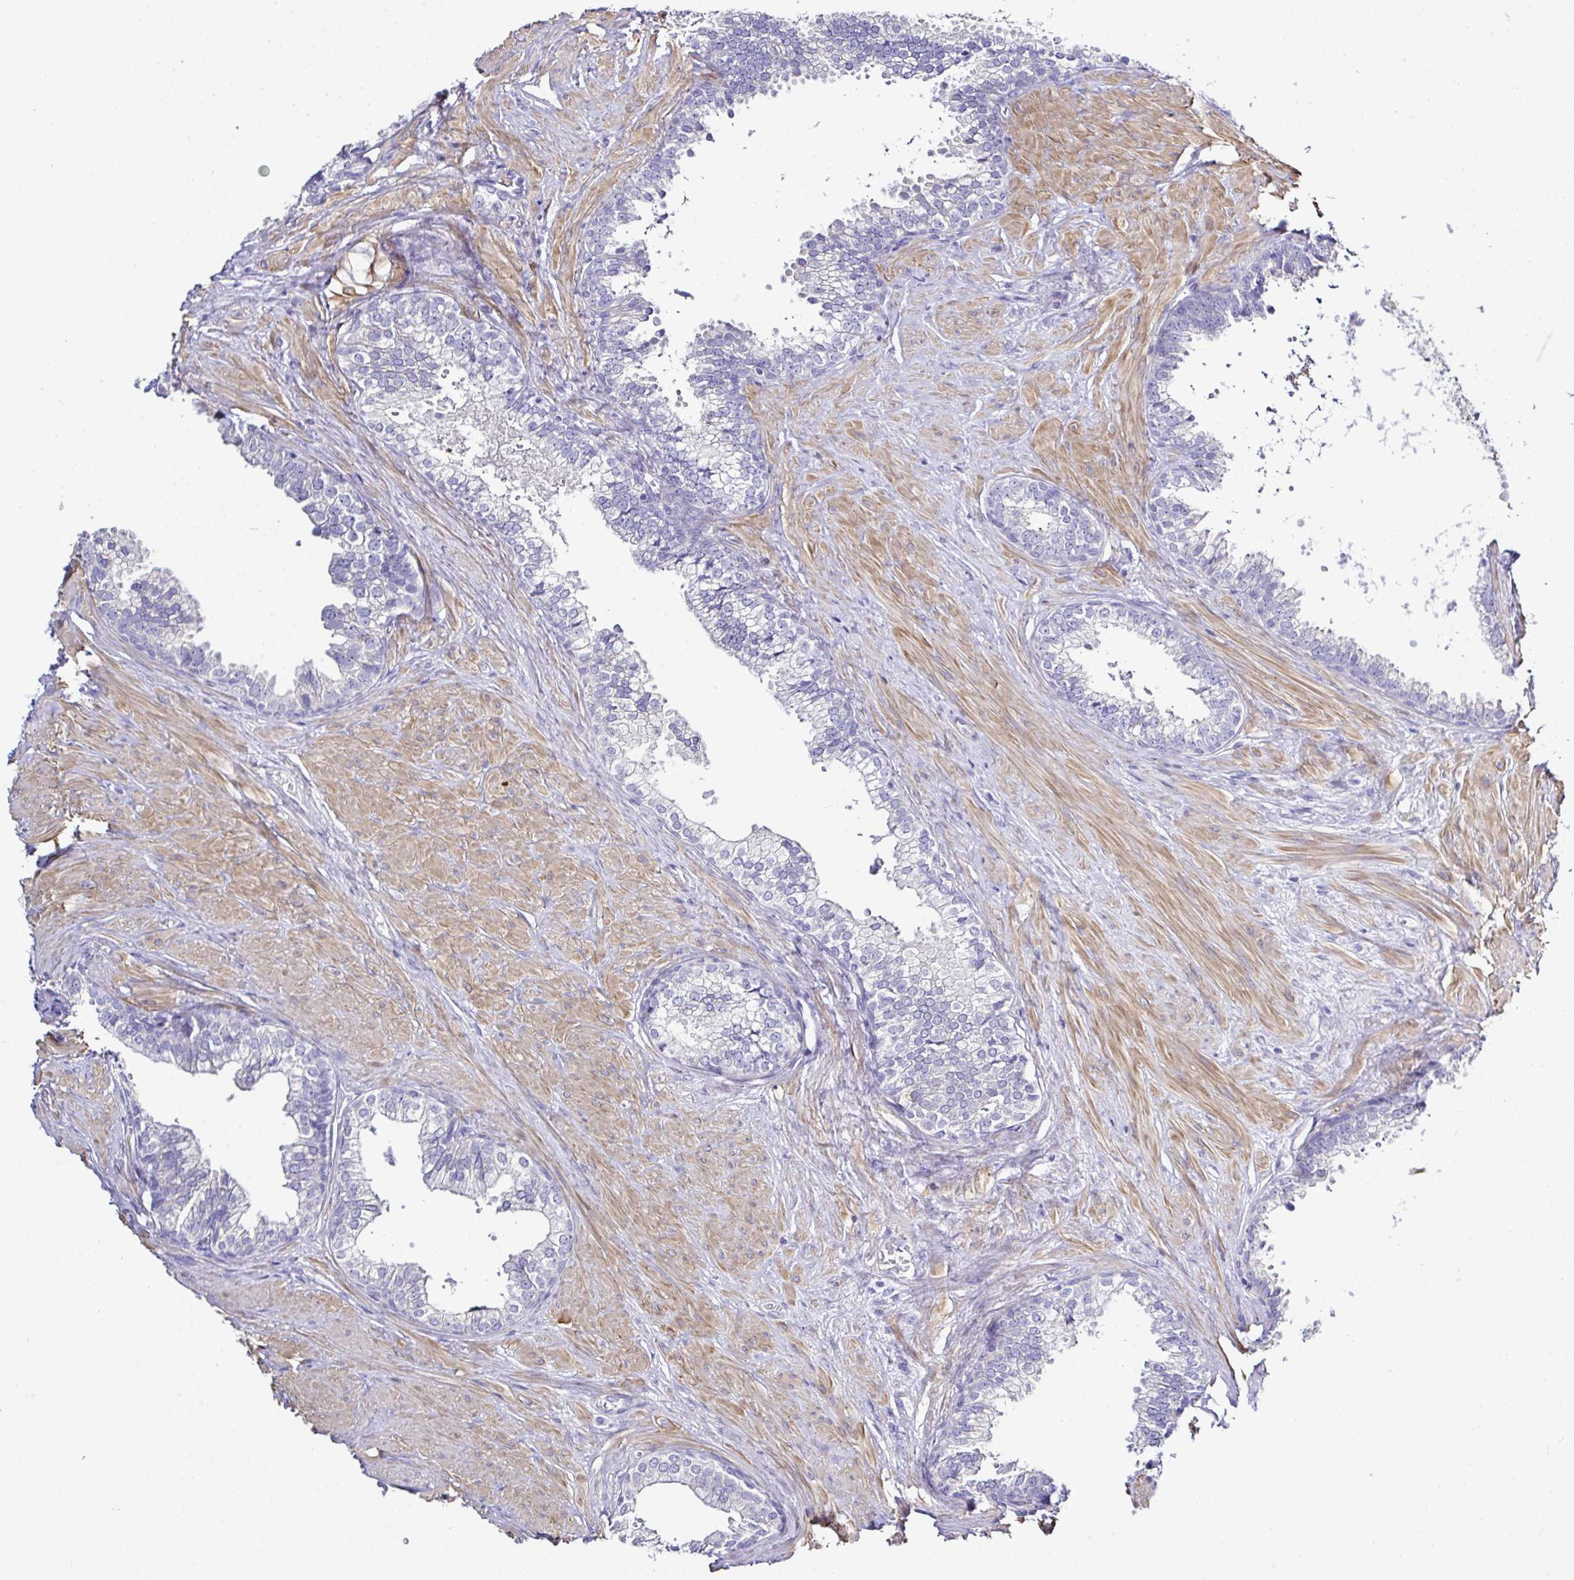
{"staining": {"intensity": "negative", "quantity": "none", "location": "none"}, "tissue": "prostate", "cell_type": "Glandular cells", "image_type": "normal", "snomed": [{"axis": "morphology", "description": "Normal tissue, NOS"}, {"axis": "topography", "description": "Prostate"}, {"axis": "topography", "description": "Peripheral nerve tissue"}], "caption": "Glandular cells are negative for protein expression in unremarkable human prostate. (Stains: DAB (3,3'-diaminobenzidine) IHC with hematoxylin counter stain, Microscopy: brightfield microscopy at high magnification).", "gene": "MED11", "patient": {"sex": "male", "age": 55}}